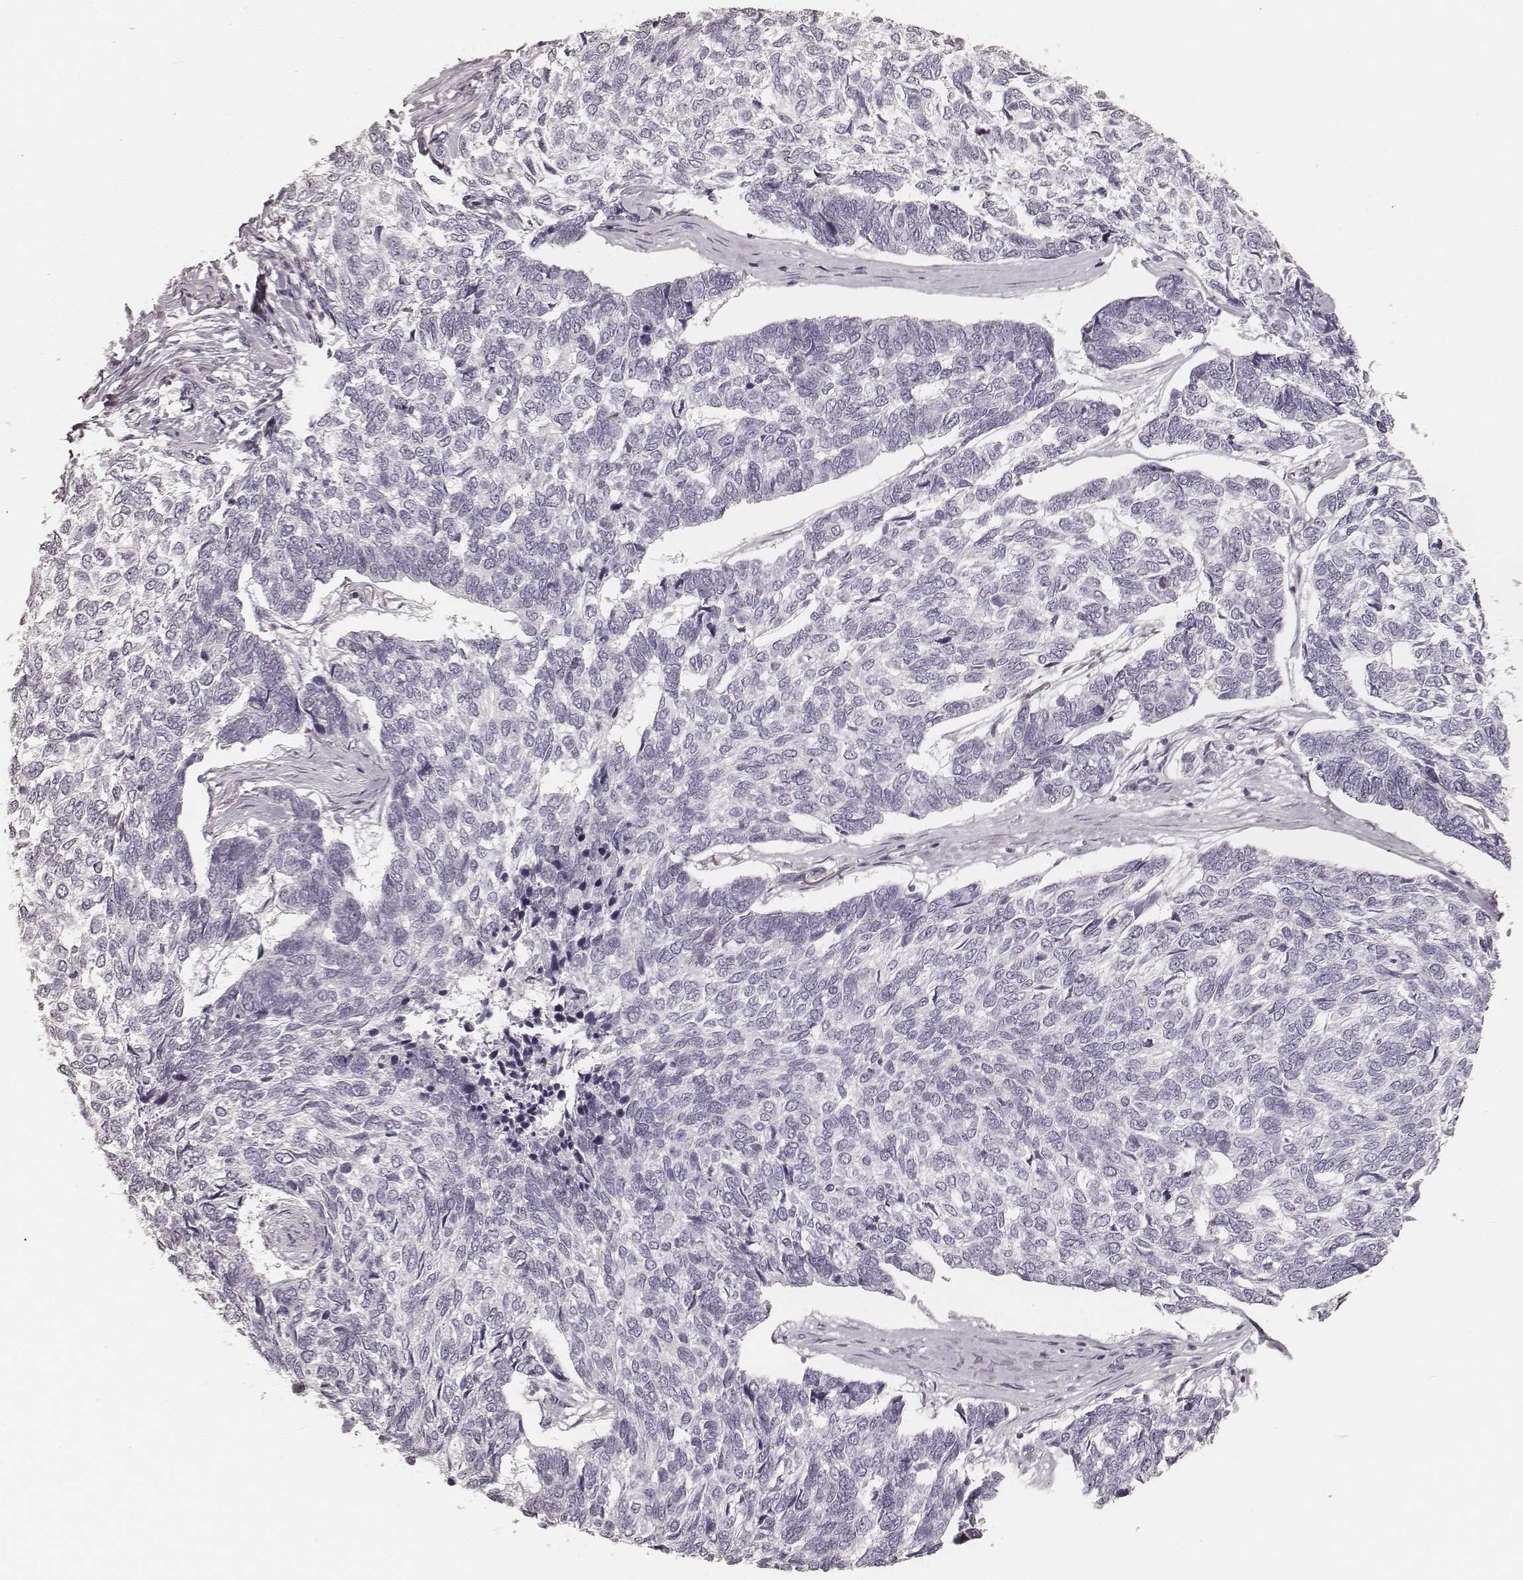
{"staining": {"intensity": "negative", "quantity": "none", "location": "none"}, "tissue": "skin cancer", "cell_type": "Tumor cells", "image_type": "cancer", "snomed": [{"axis": "morphology", "description": "Basal cell carcinoma"}, {"axis": "topography", "description": "Skin"}], "caption": "Immunohistochemistry image of human skin cancer stained for a protein (brown), which shows no staining in tumor cells.", "gene": "KRT26", "patient": {"sex": "female", "age": 65}}